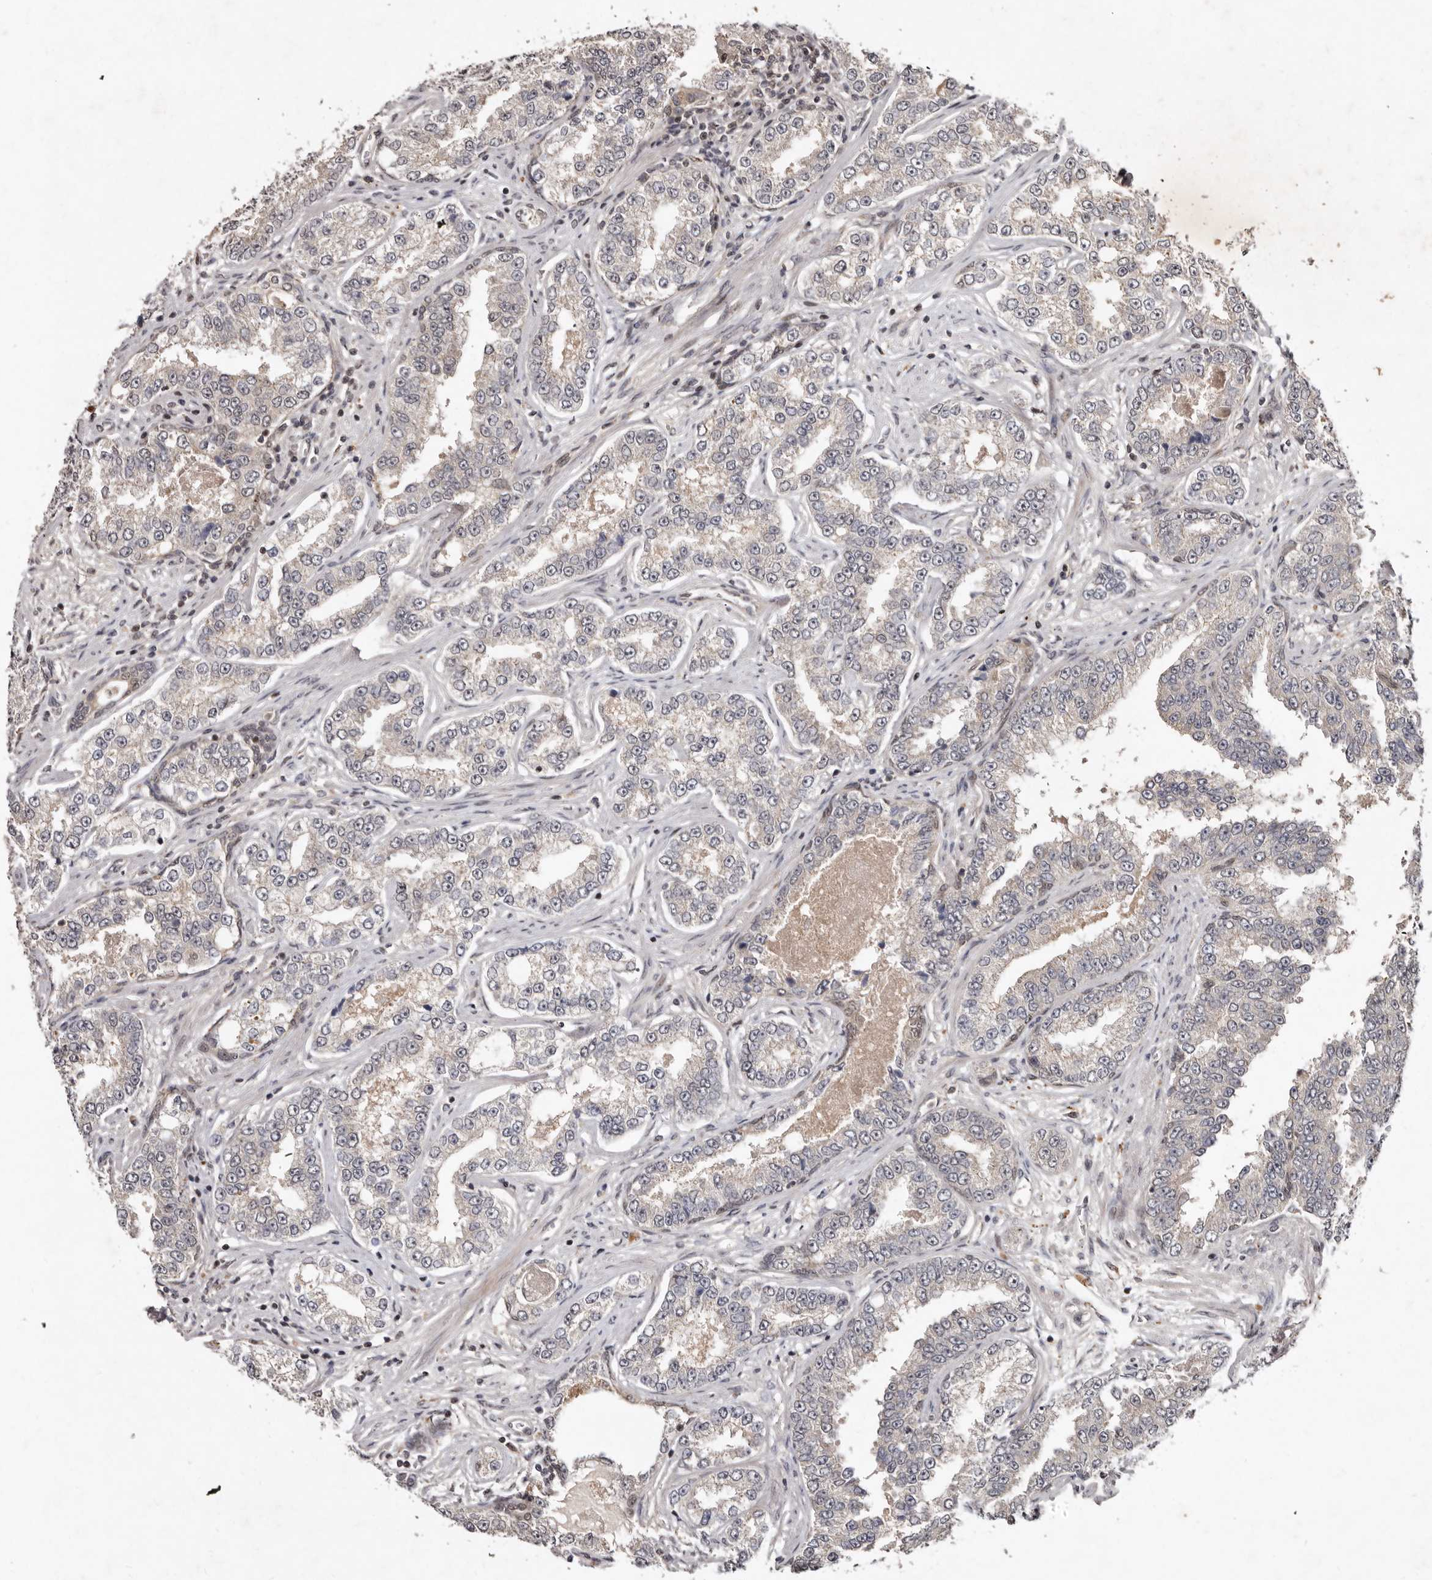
{"staining": {"intensity": "weak", "quantity": "<25%", "location": "cytoplasmic/membranous"}, "tissue": "prostate cancer", "cell_type": "Tumor cells", "image_type": "cancer", "snomed": [{"axis": "morphology", "description": "Normal tissue, NOS"}, {"axis": "morphology", "description": "Adenocarcinoma, High grade"}, {"axis": "topography", "description": "Prostate"}], "caption": "DAB (3,3'-diaminobenzidine) immunohistochemical staining of human prostate cancer (adenocarcinoma (high-grade)) shows no significant expression in tumor cells.", "gene": "ABL1", "patient": {"sex": "male", "age": 83}}